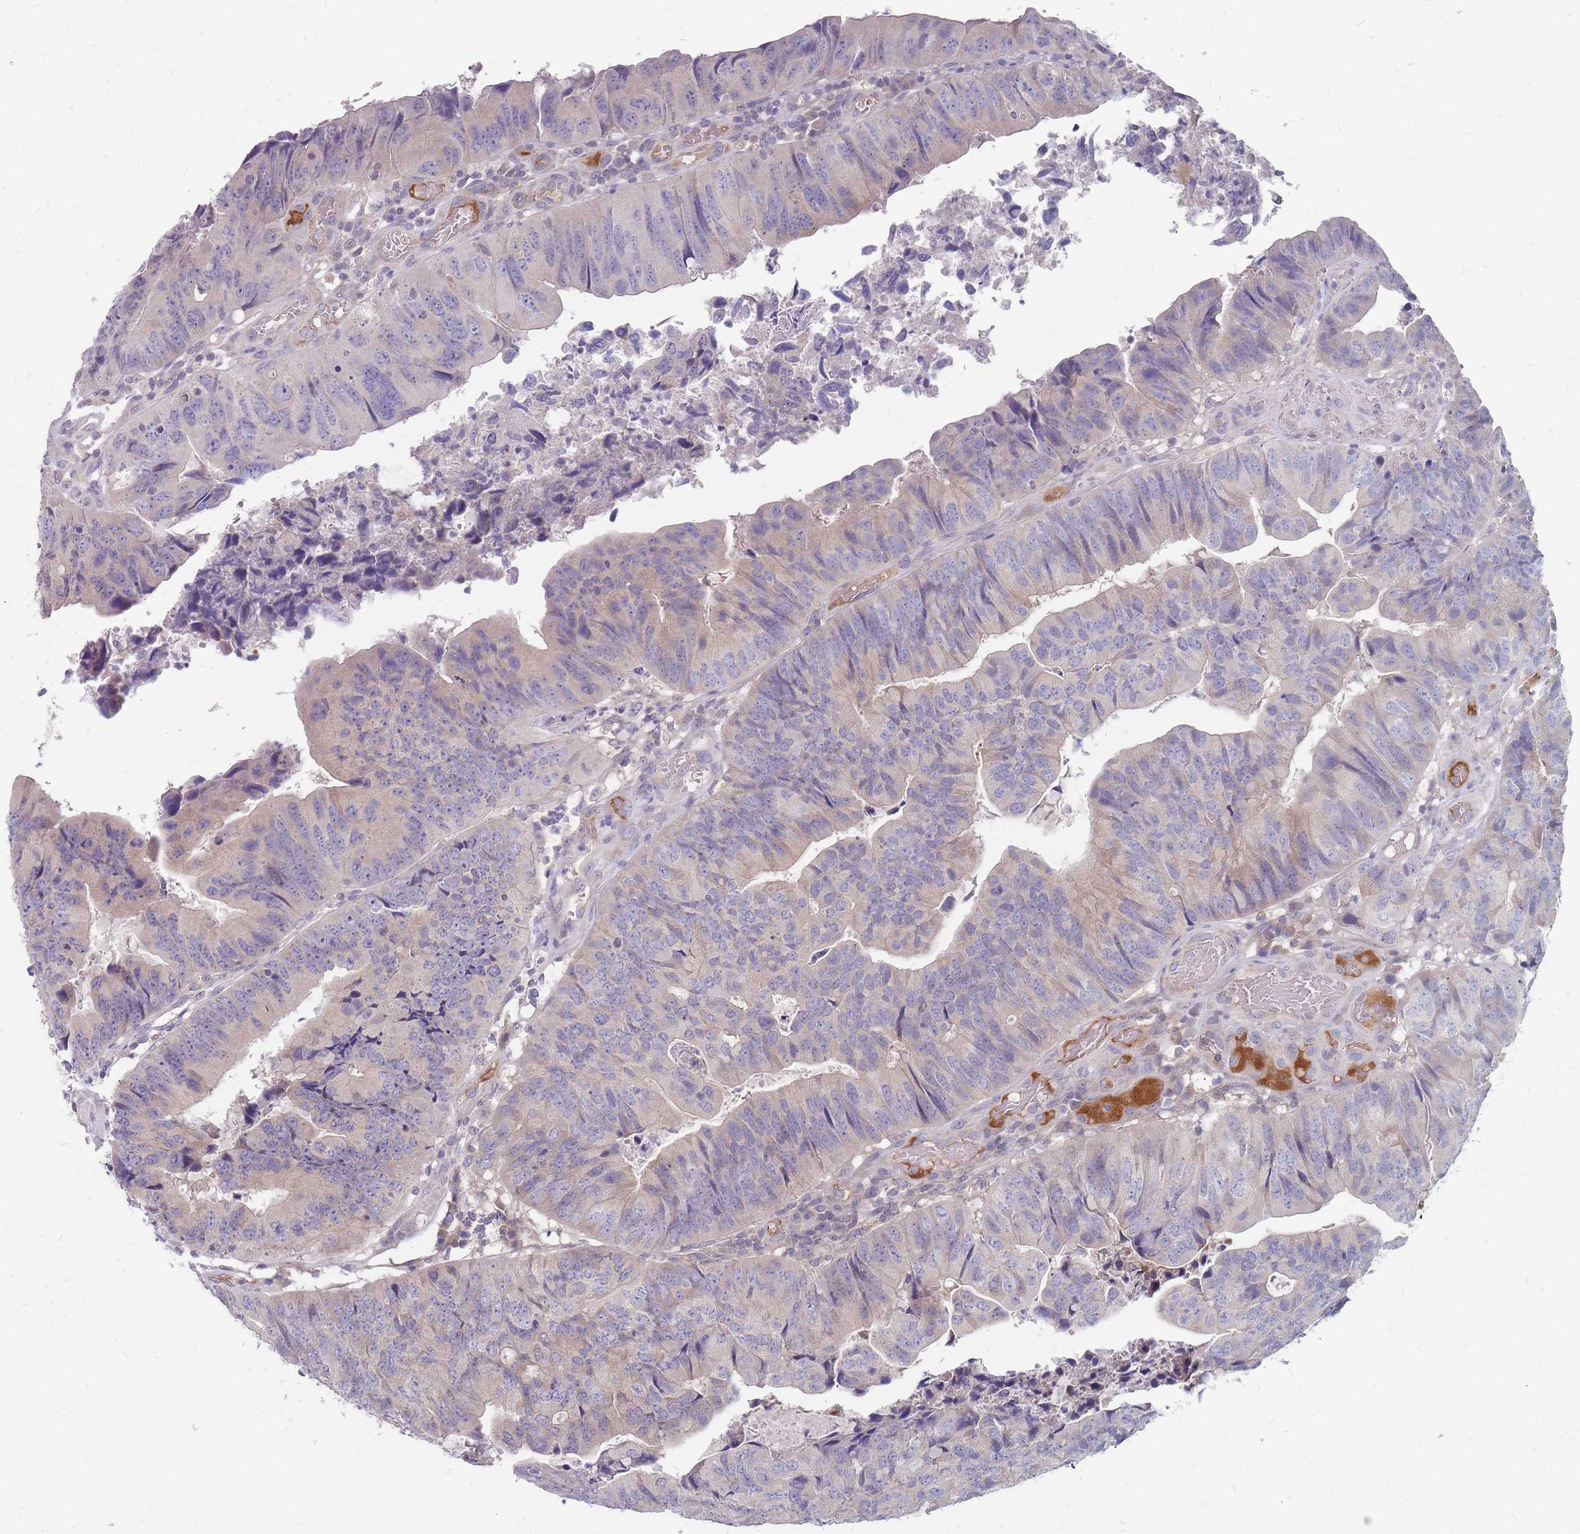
{"staining": {"intensity": "negative", "quantity": "none", "location": "none"}, "tissue": "colorectal cancer", "cell_type": "Tumor cells", "image_type": "cancer", "snomed": [{"axis": "morphology", "description": "Adenocarcinoma, NOS"}, {"axis": "topography", "description": "Colon"}], "caption": "Immunohistochemistry histopathology image of human colorectal adenocarcinoma stained for a protein (brown), which exhibits no staining in tumor cells.", "gene": "CMTR2", "patient": {"sex": "female", "age": 67}}